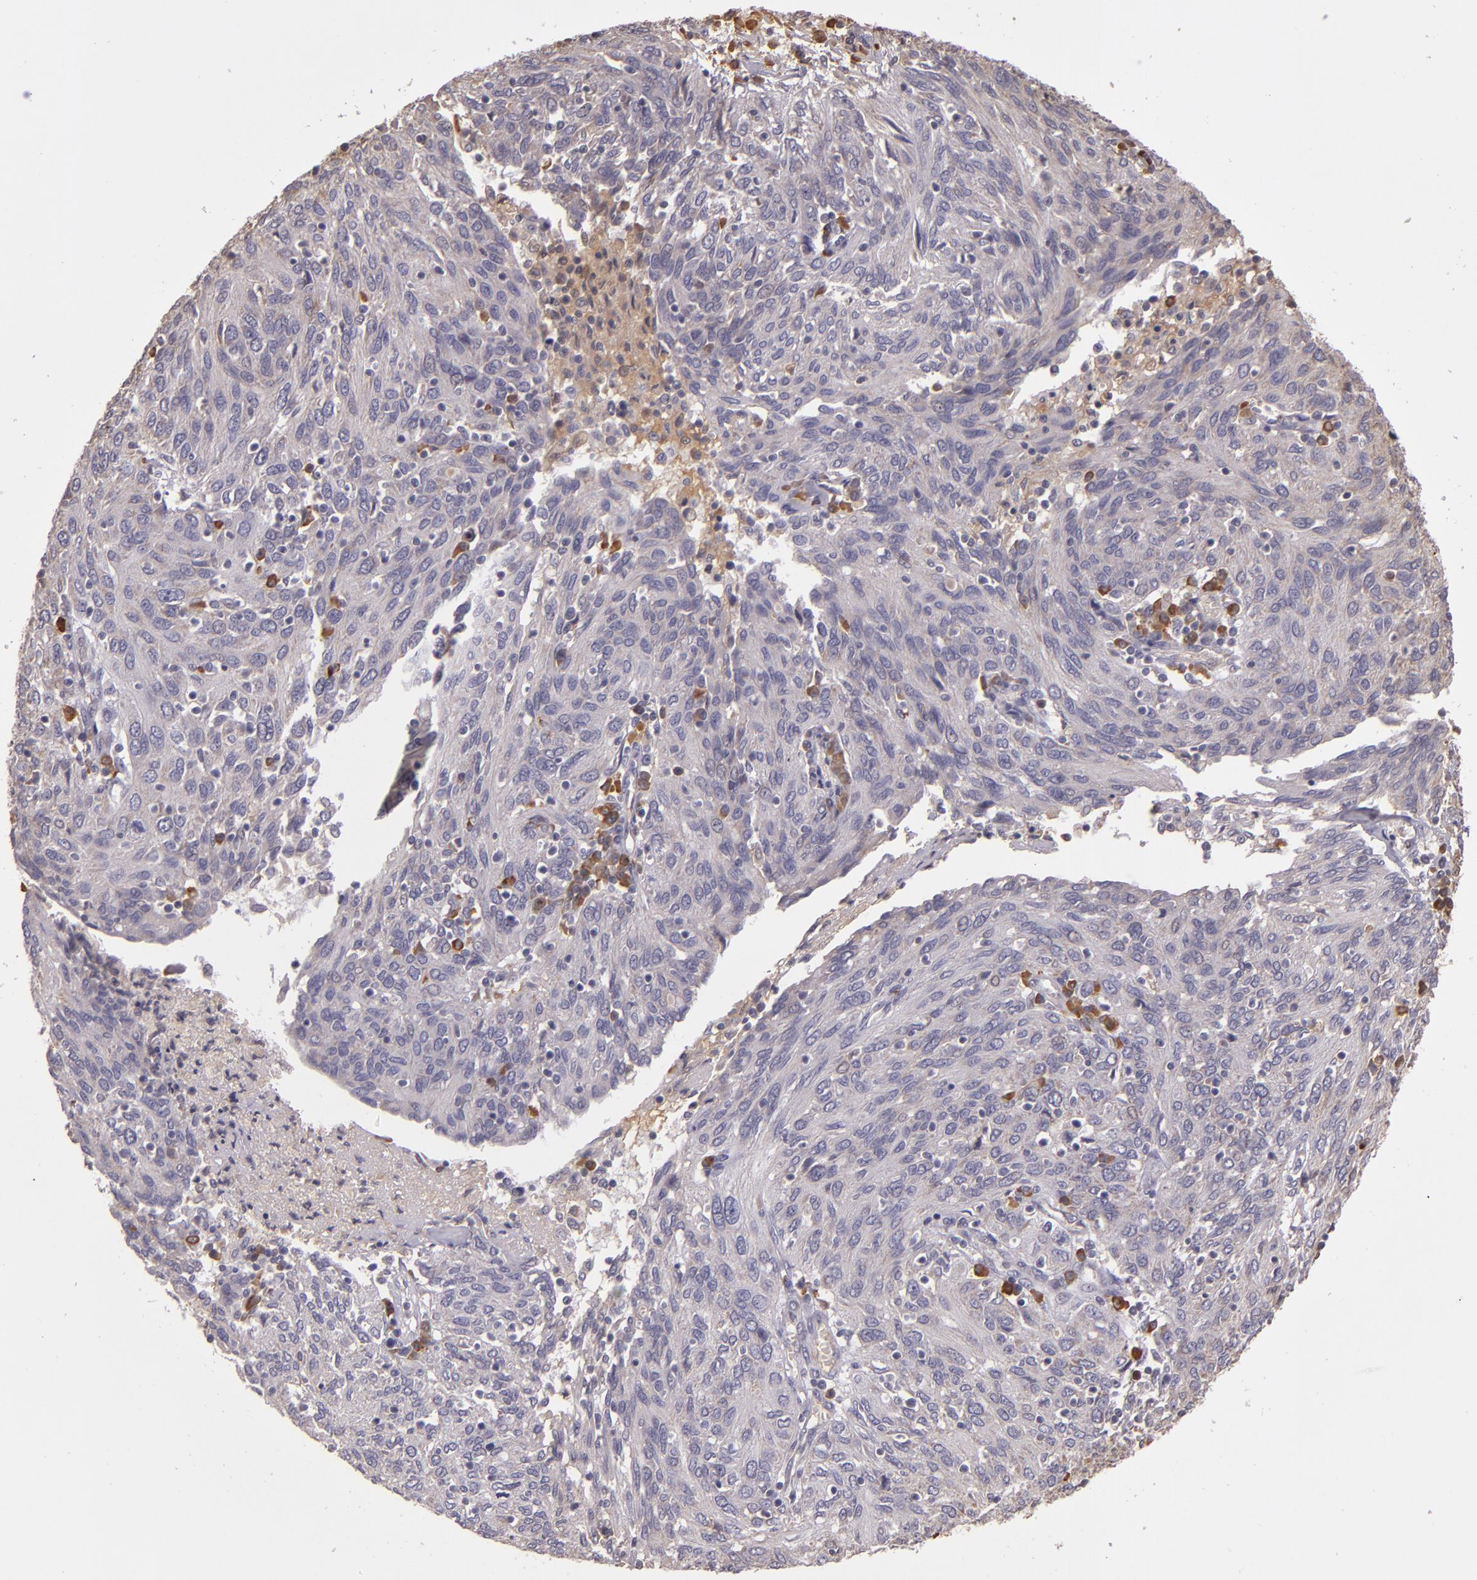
{"staining": {"intensity": "negative", "quantity": "none", "location": "none"}, "tissue": "ovarian cancer", "cell_type": "Tumor cells", "image_type": "cancer", "snomed": [{"axis": "morphology", "description": "Carcinoma, endometroid"}, {"axis": "topography", "description": "Ovary"}], "caption": "A micrograph of endometroid carcinoma (ovarian) stained for a protein demonstrates no brown staining in tumor cells.", "gene": "ABL1", "patient": {"sex": "female", "age": 50}}